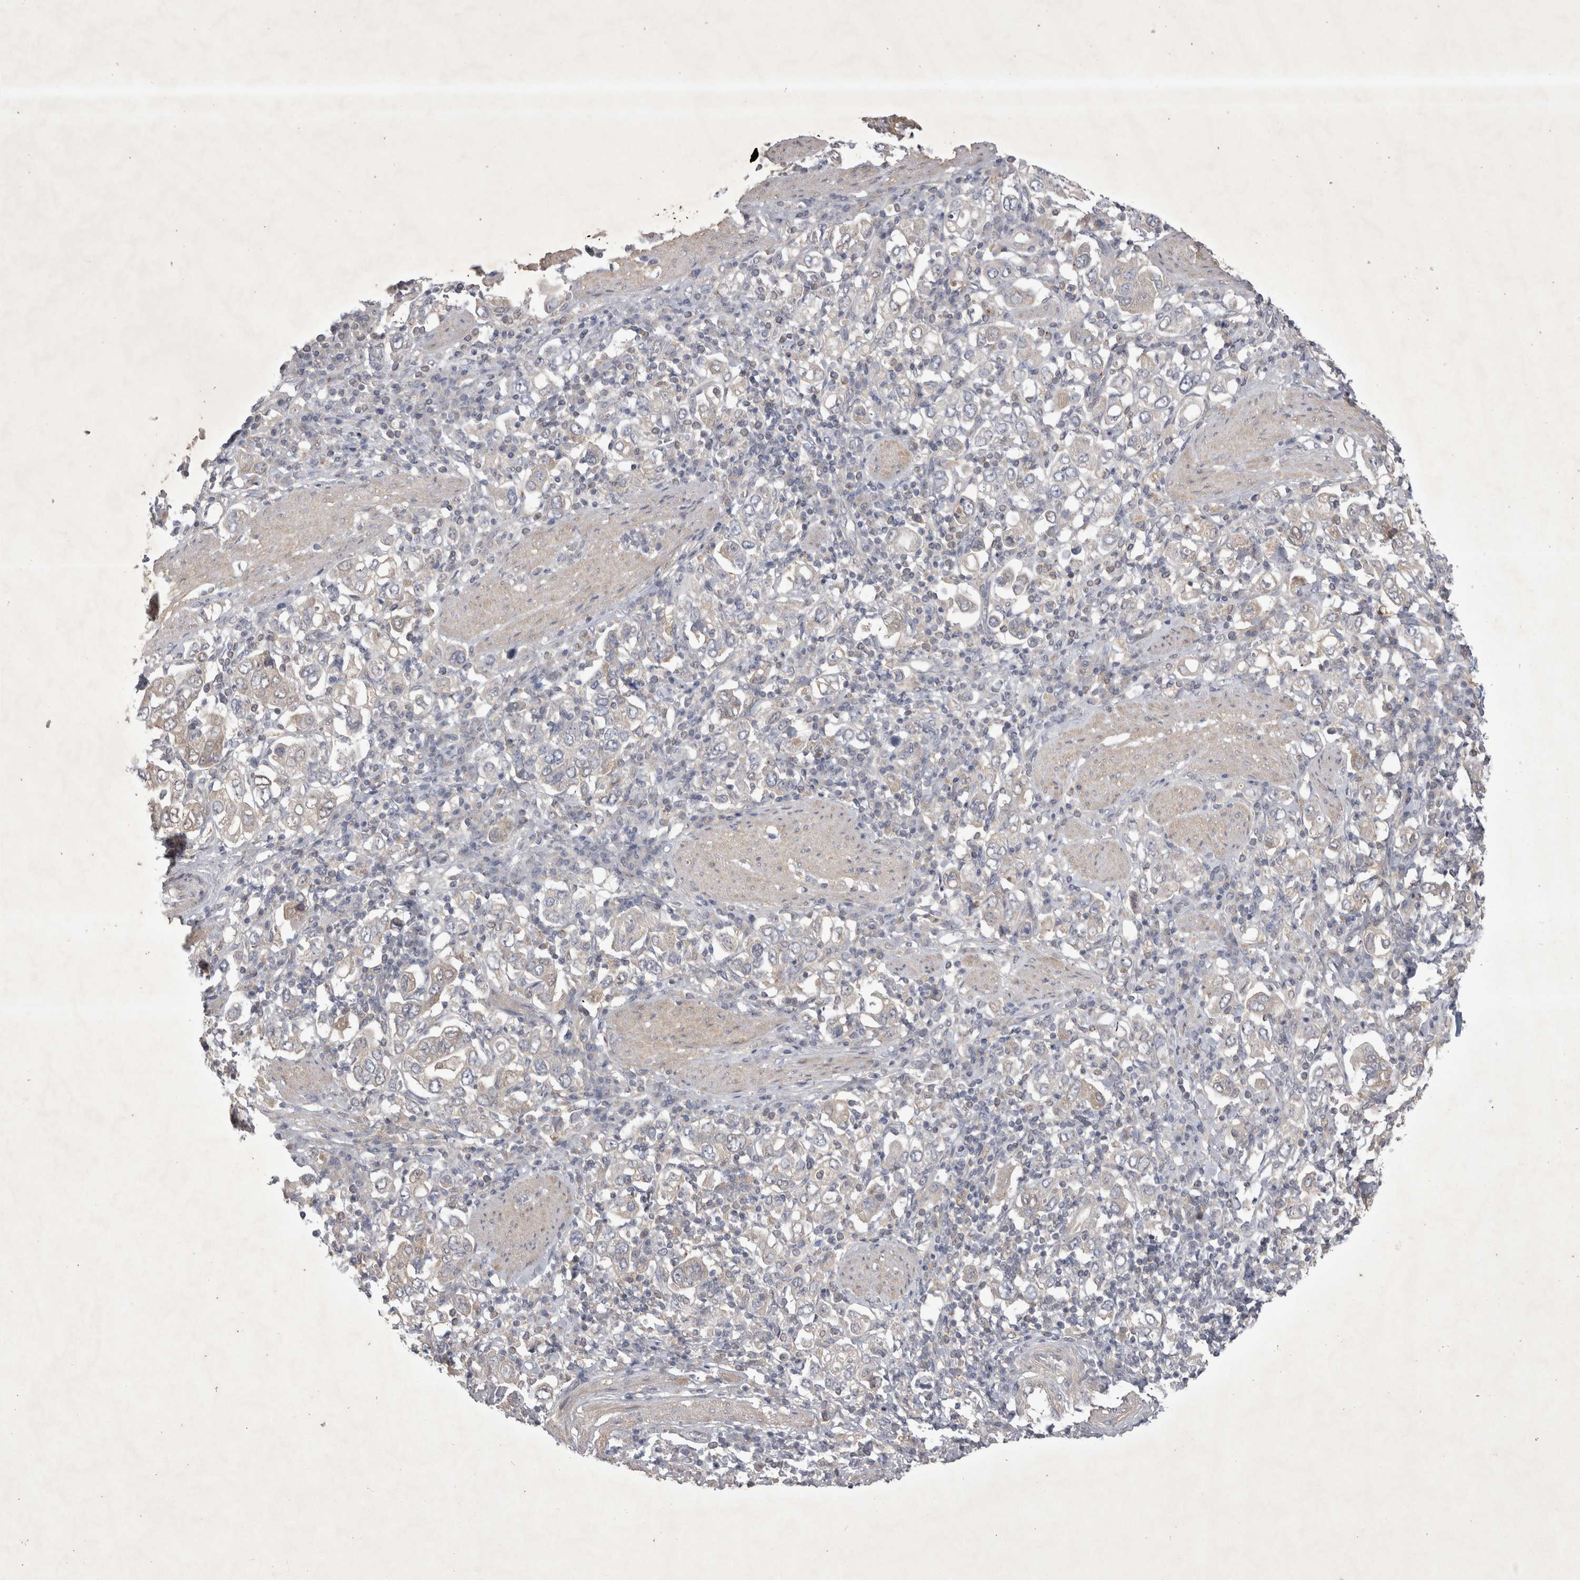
{"staining": {"intensity": "negative", "quantity": "none", "location": "none"}, "tissue": "stomach cancer", "cell_type": "Tumor cells", "image_type": "cancer", "snomed": [{"axis": "morphology", "description": "Adenocarcinoma, NOS"}, {"axis": "topography", "description": "Stomach, upper"}], "caption": "This is a micrograph of immunohistochemistry staining of adenocarcinoma (stomach), which shows no staining in tumor cells.", "gene": "SRD5A3", "patient": {"sex": "male", "age": 62}}